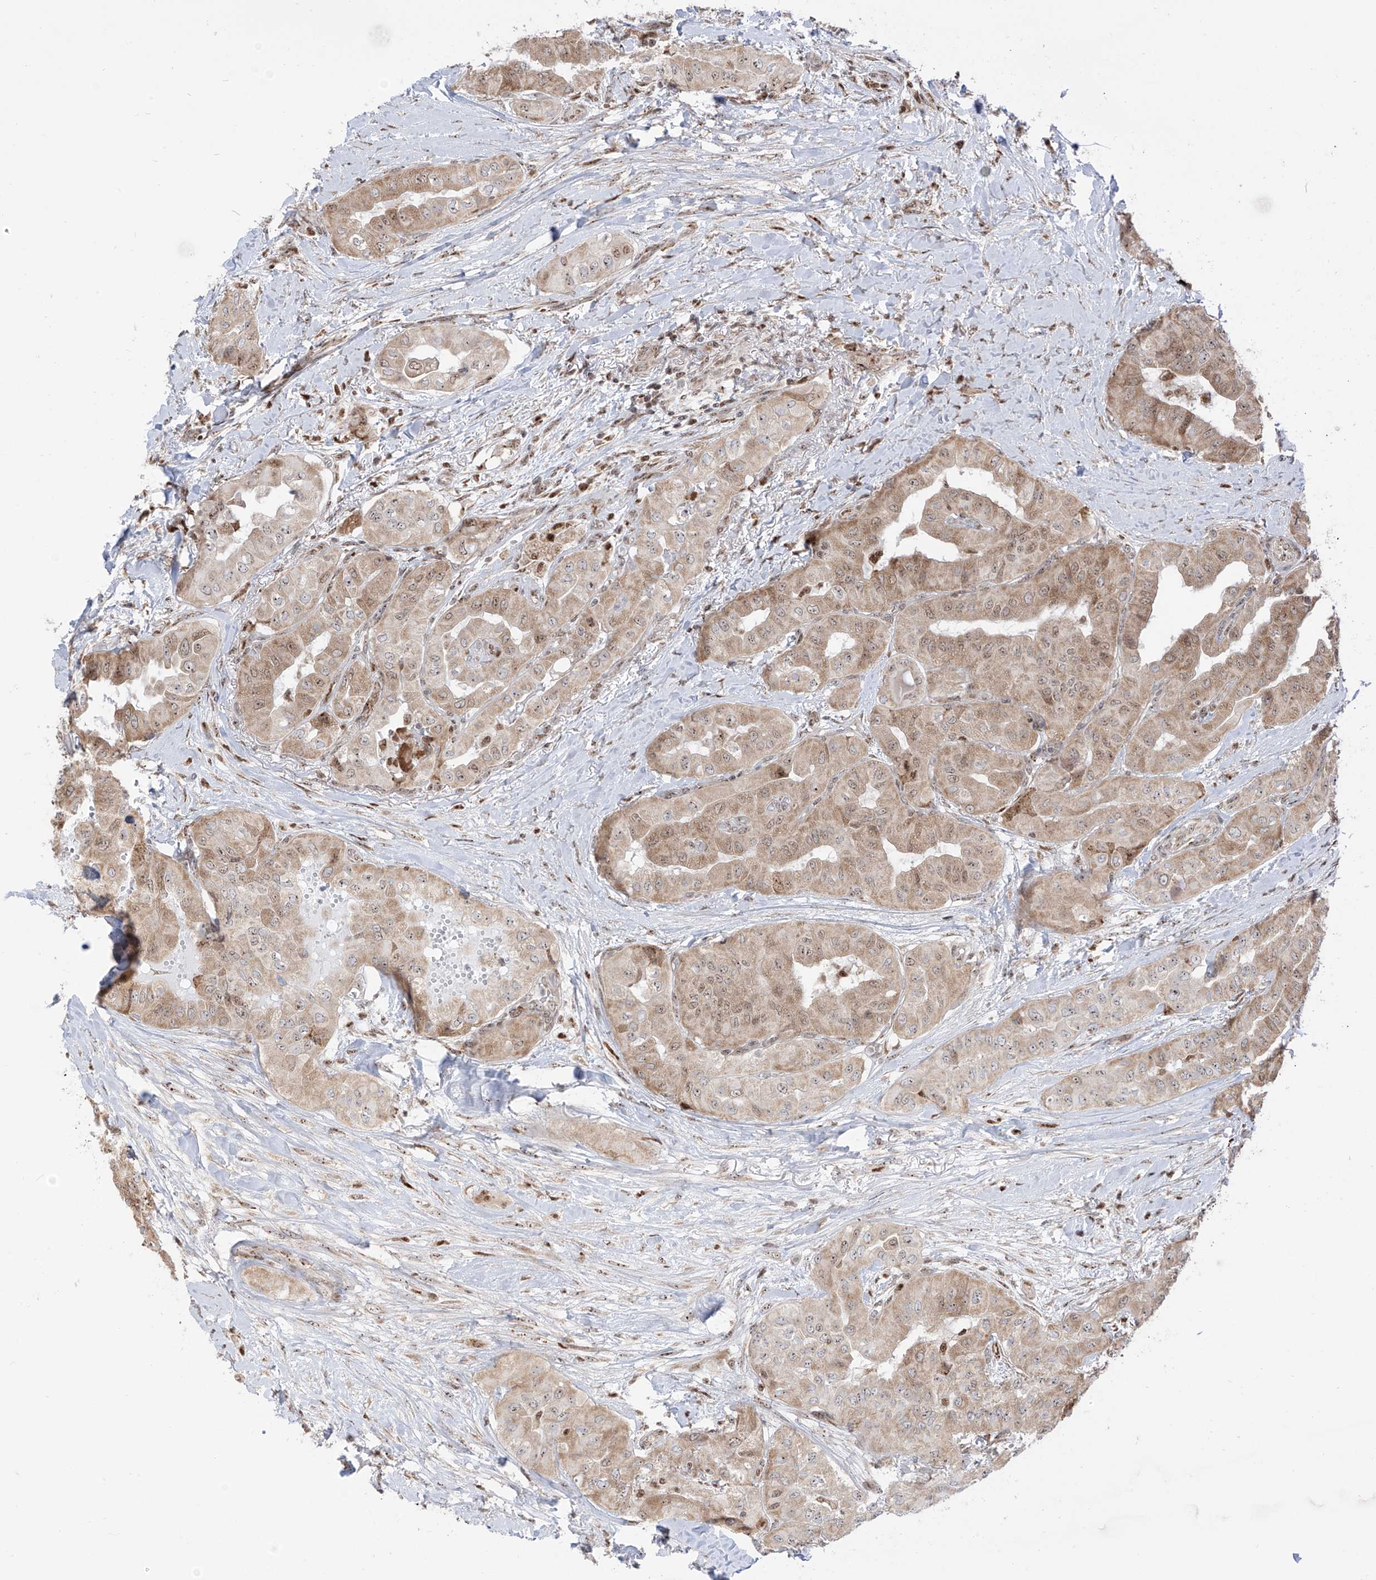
{"staining": {"intensity": "weak", "quantity": ">75%", "location": "cytoplasmic/membranous,nuclear"}, "tissue": "thyroid cancer", "cell_type": "Tumor cells", "image_type": "cancer", "snomed": [{"axis": "morphology", "description": "Papillary adenocarcinoma, NOS"}, {"axis": "topography", "description": "Thyroid gland"}], "caption": "Human papillary adenocarcinoma (thyroid) stained with a brown dye exhibits weak cytoplasmic/membranous and nuclear positive staining in about >75% of tumor cells.", "gene": "ZBTB8A", "patient": {"sex": "female", "age": 59}}